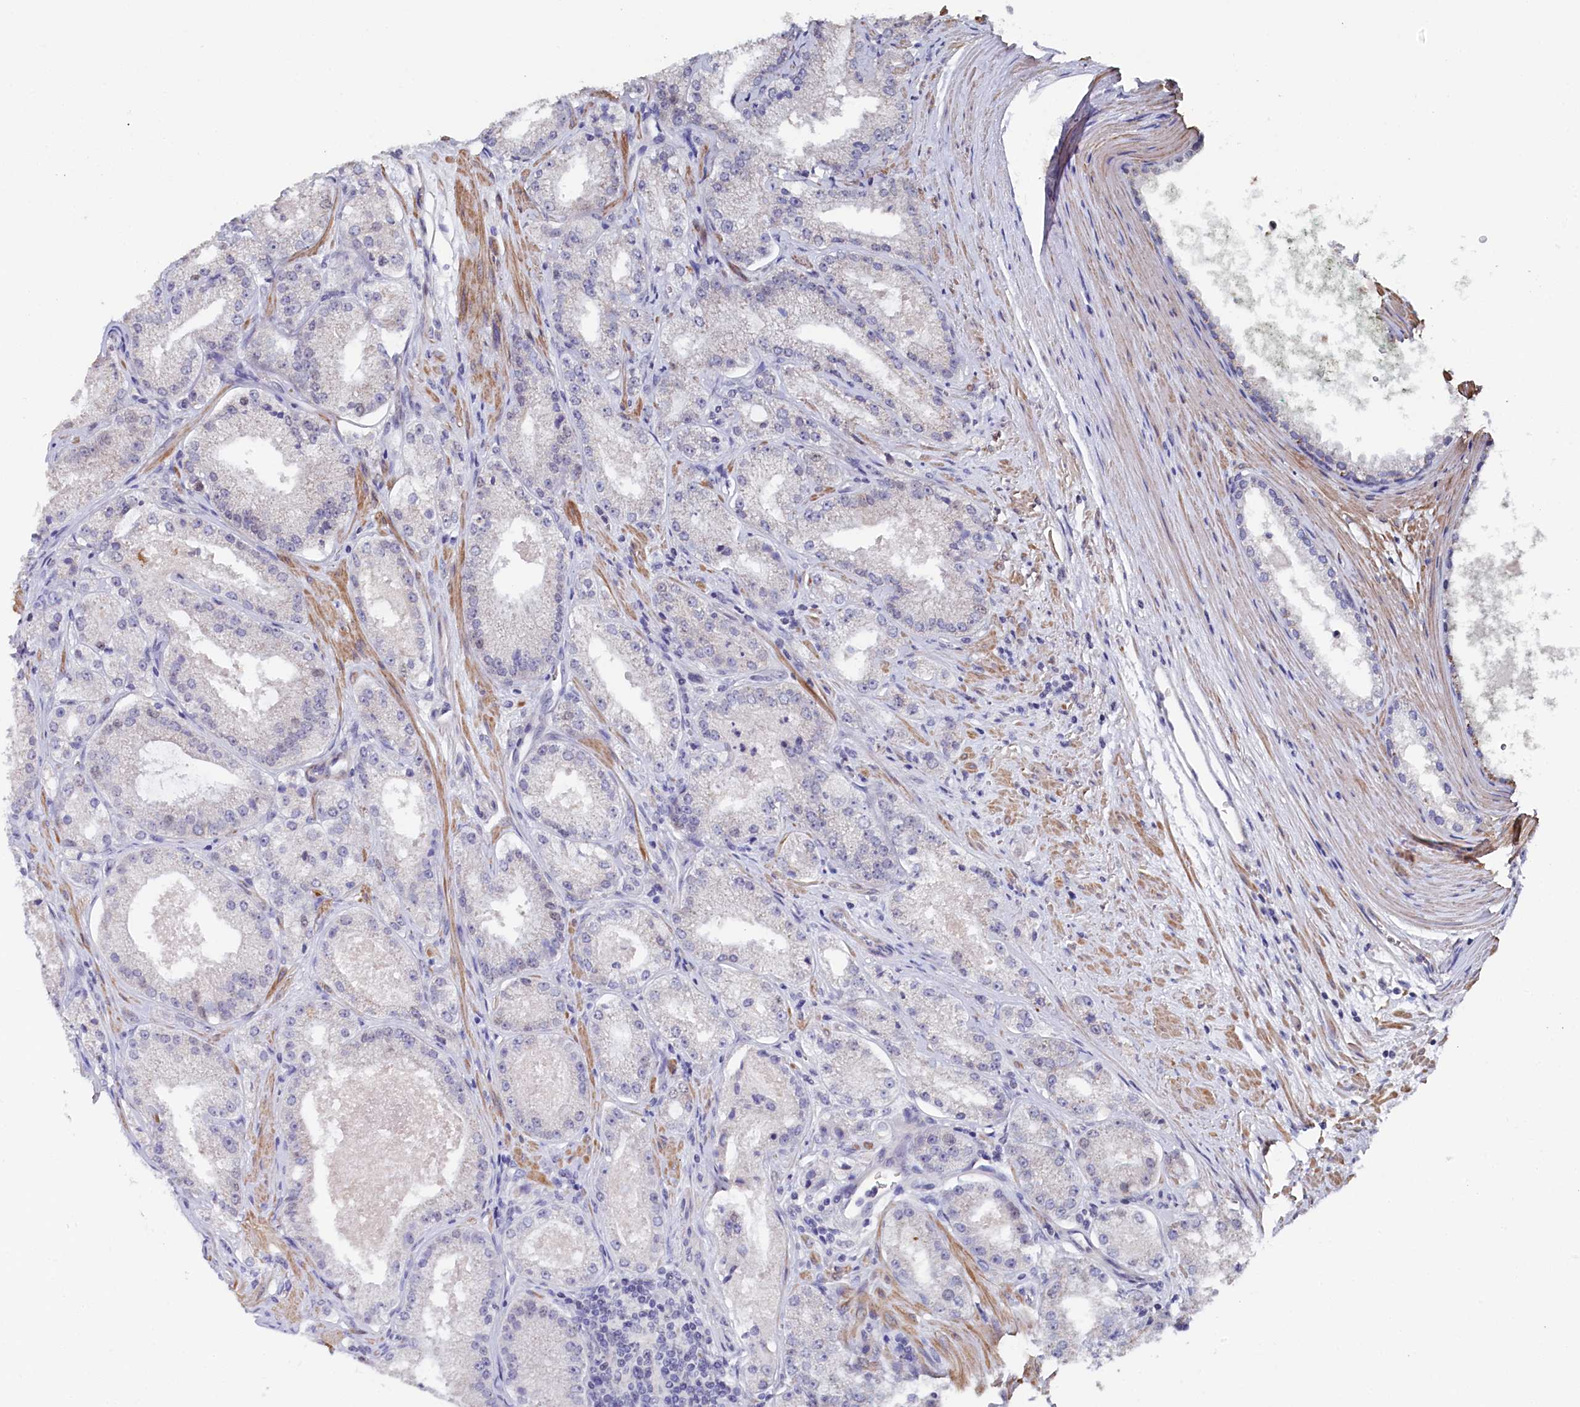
{"staining": {"intensity": "negative", "quantity": "none", "location": "none"}, "tissue": "prostate cancer", "cell_type": "Tumor cells", "image_type": "cancer", "snomed": [{"axis": "morphology", "description": "Adenocarcinoma, Low grade"}, {"axis": "topography", "description": "Prostate"}], "caption": "Micrograph shows no significant protein staining in tumor cells of low-grade adenocarcinoma (prostate).", "gene": "TIGD4", "patient": {"sex": "male", "age": 69}}